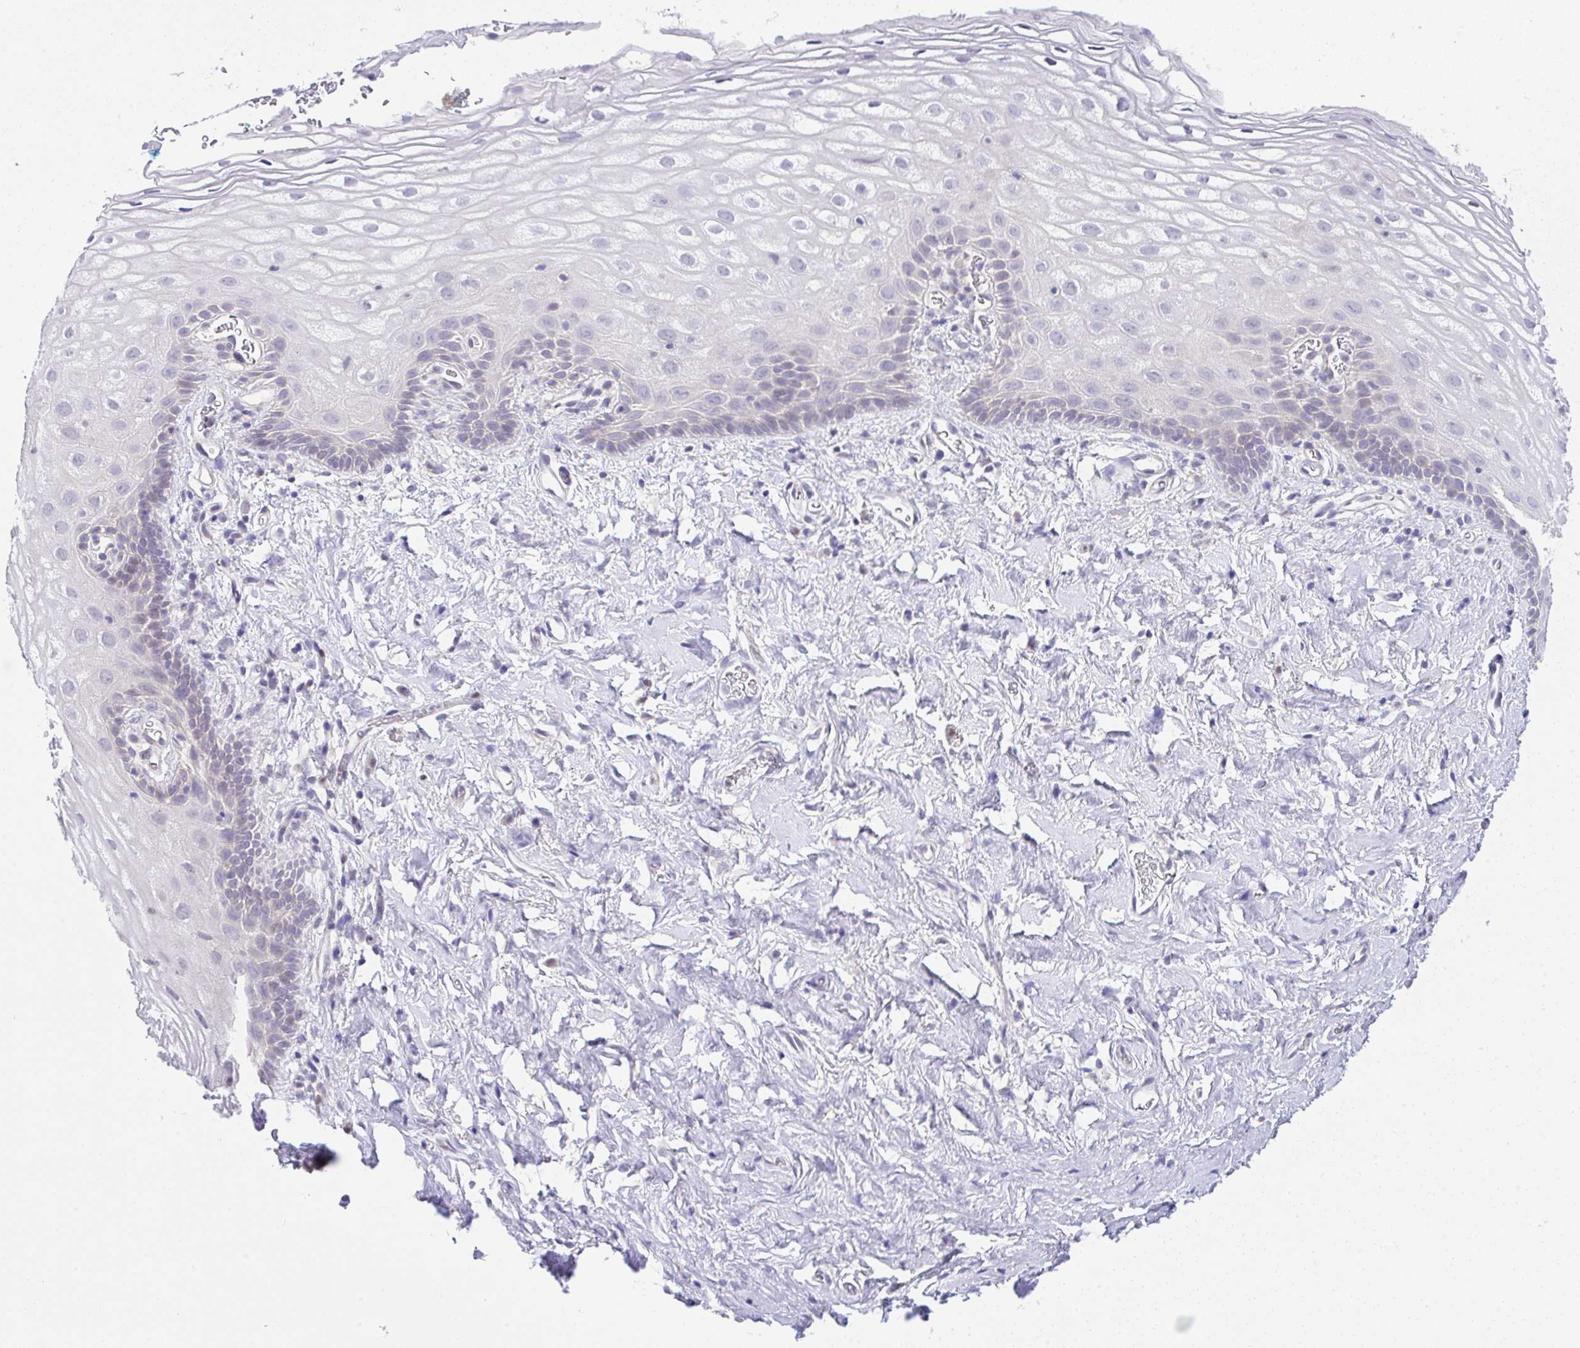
{"staining": {"intensity": "negative", "quantity": "none", "location": "none"}, "tissue": "vagina", "cell_type": "Squamous epithelial cells", "image_type": "normal", "snomed": [{"axis": "morphology", "description": "Normal tissue, NOS"}, {"axis": "morphology", "description": "Adenocarcinoma, NOS"}, {"axis": "topography", "description": "Rectum"}, {"axis": "topography", "description": "Vagina"}, {"axis": "topography", "description": "Peripheral nerve tissue"}], "caption": "The image displays no significant expression in squamous epithelial cells of vagina. (DAB (3,3'-diaminobenzidine) immunohistochemistry visualized using brightfield microscopy, high magnification).", "gene": "CTU1", "patient": {"sex": "female", "age": 71}}